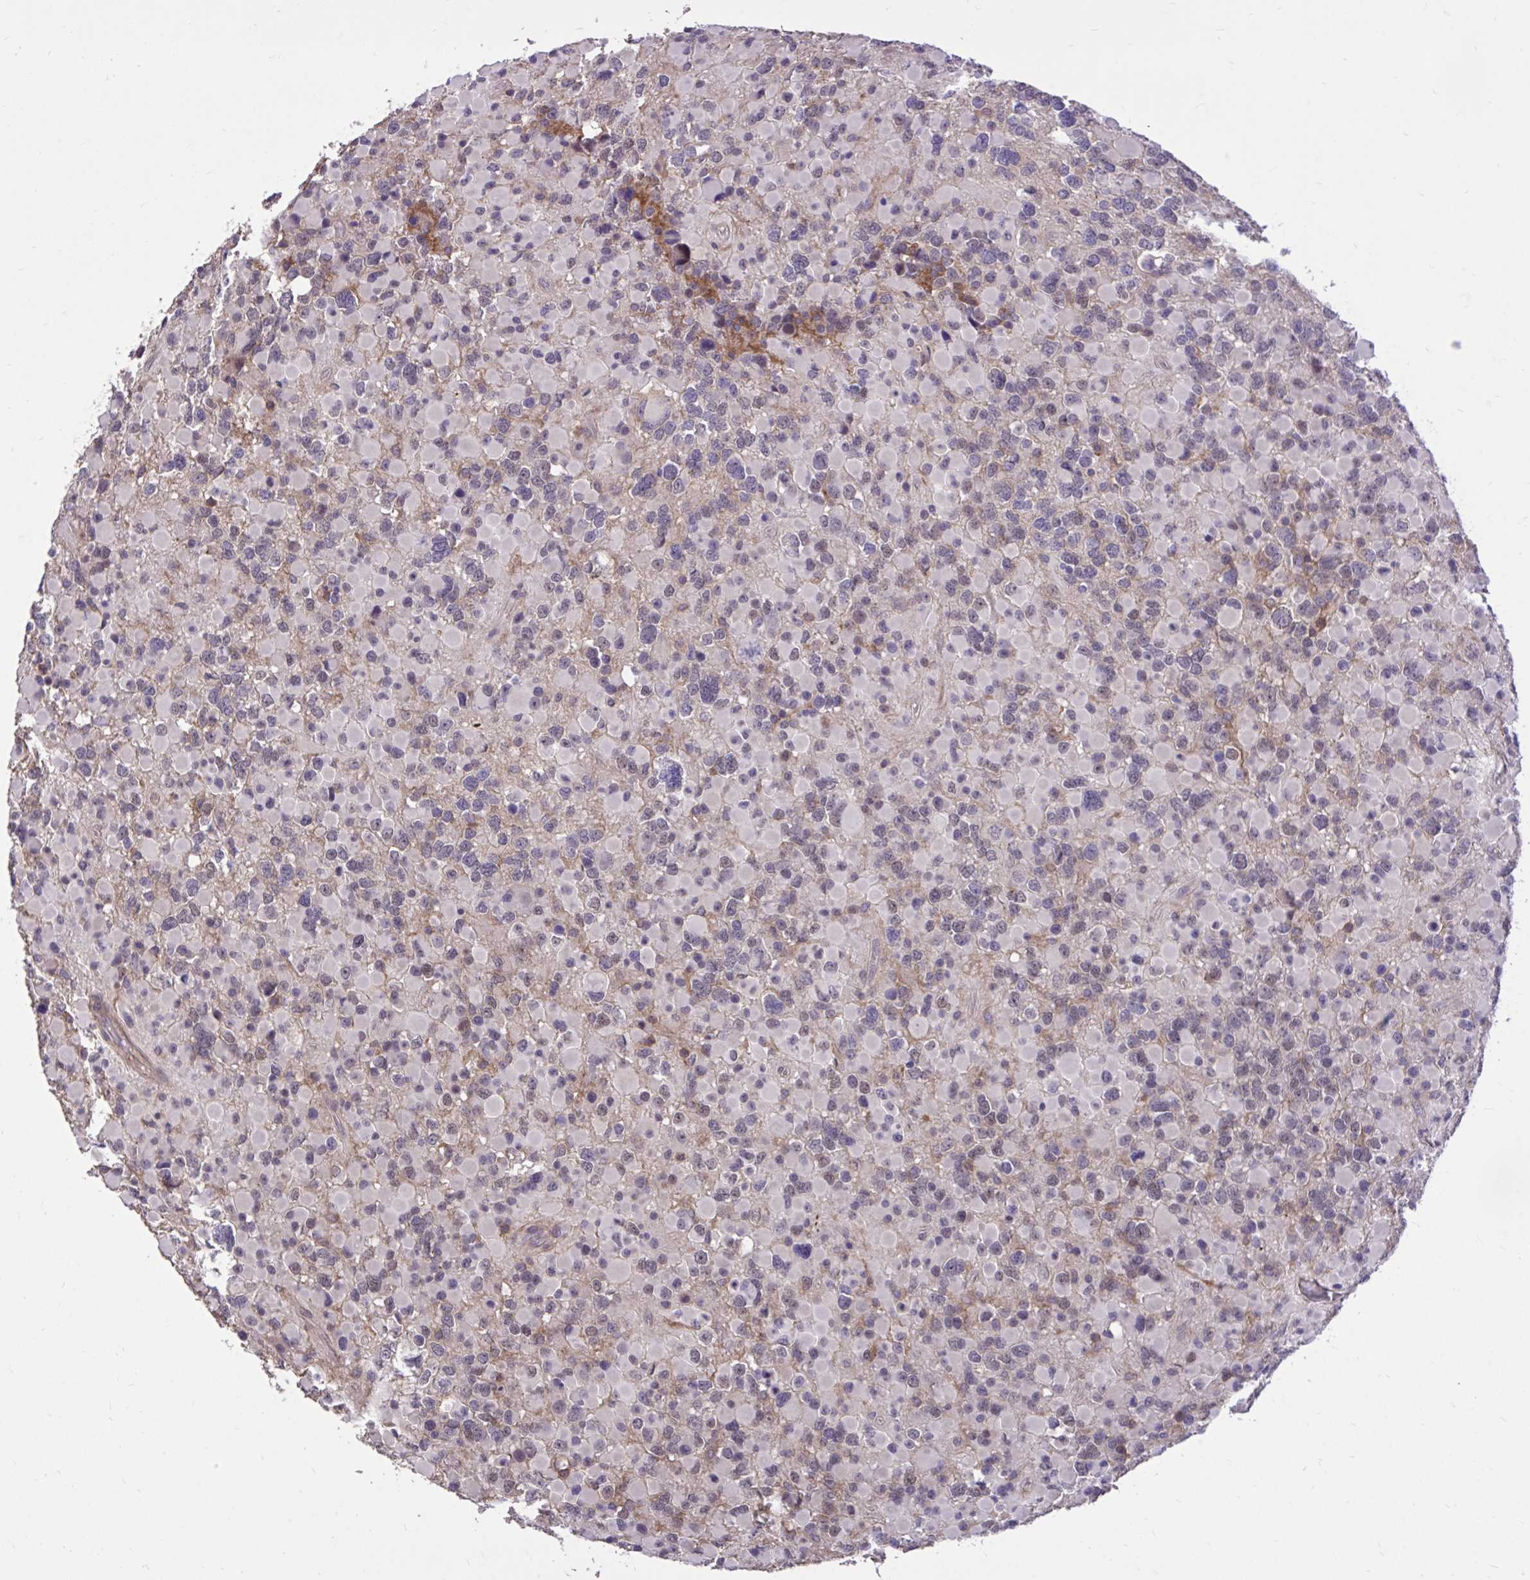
{"staining": {"intensity": "weak", "quantity": "<25%", "location": "cytoplasmic/membranous"}, "tissue": "glioma", "cell_type": "Tumor cells", "image_type": "cancer", "snomed": [{"axis": "morphology", "description": "Glioma, malignant, High grade"}, {"axis": "topography", "description": "Brain"}], "caption": "IHC image of neoplastic tissue: malignant glioma (high-grade) stained with DAB (3,3'-diaminobenzidine) exhibits no significant protein staining in tumor cells. (DAB immunohistochemistry, high magnification).", "gene": "IGFL2", "patient": {"sex": "female", "age": 40}}